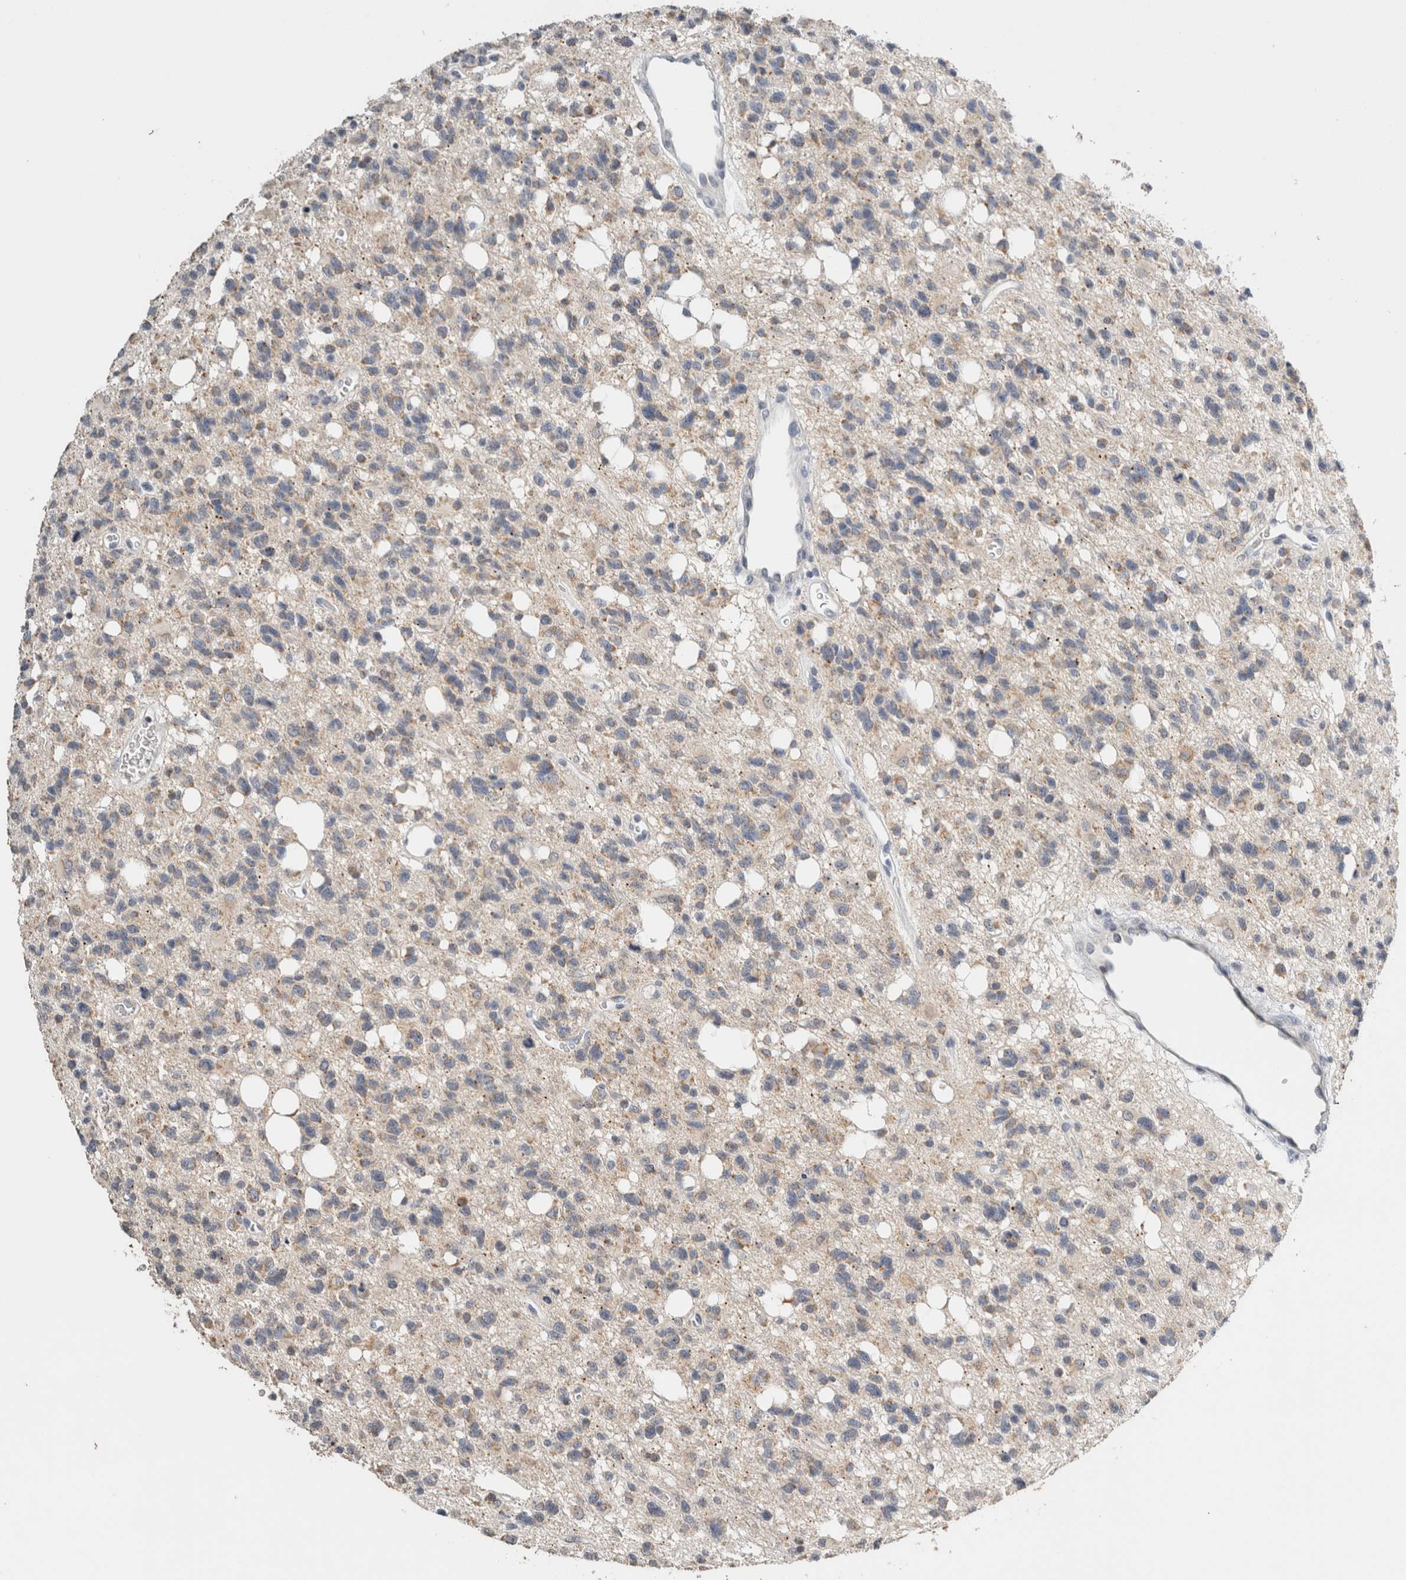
{"staining": {"intensity": "weak", "quantity": "<25%", "location": "cytoplasmic/membranous"}, "tissue": "glioma", "cell_type": "Tumor cells", "image_type": "cancer", "snomed": [{"axis": "morphology", "description": "Glioma, malignant, High grade"}, {"axis": "topography", "description": "Brain"}], "caption": "Tumor cells are negative for protein expression in human glioma. Nuclei are stained in blue.", "gene": "CRAT", "patient": {"sex": "female", "age": 62}}